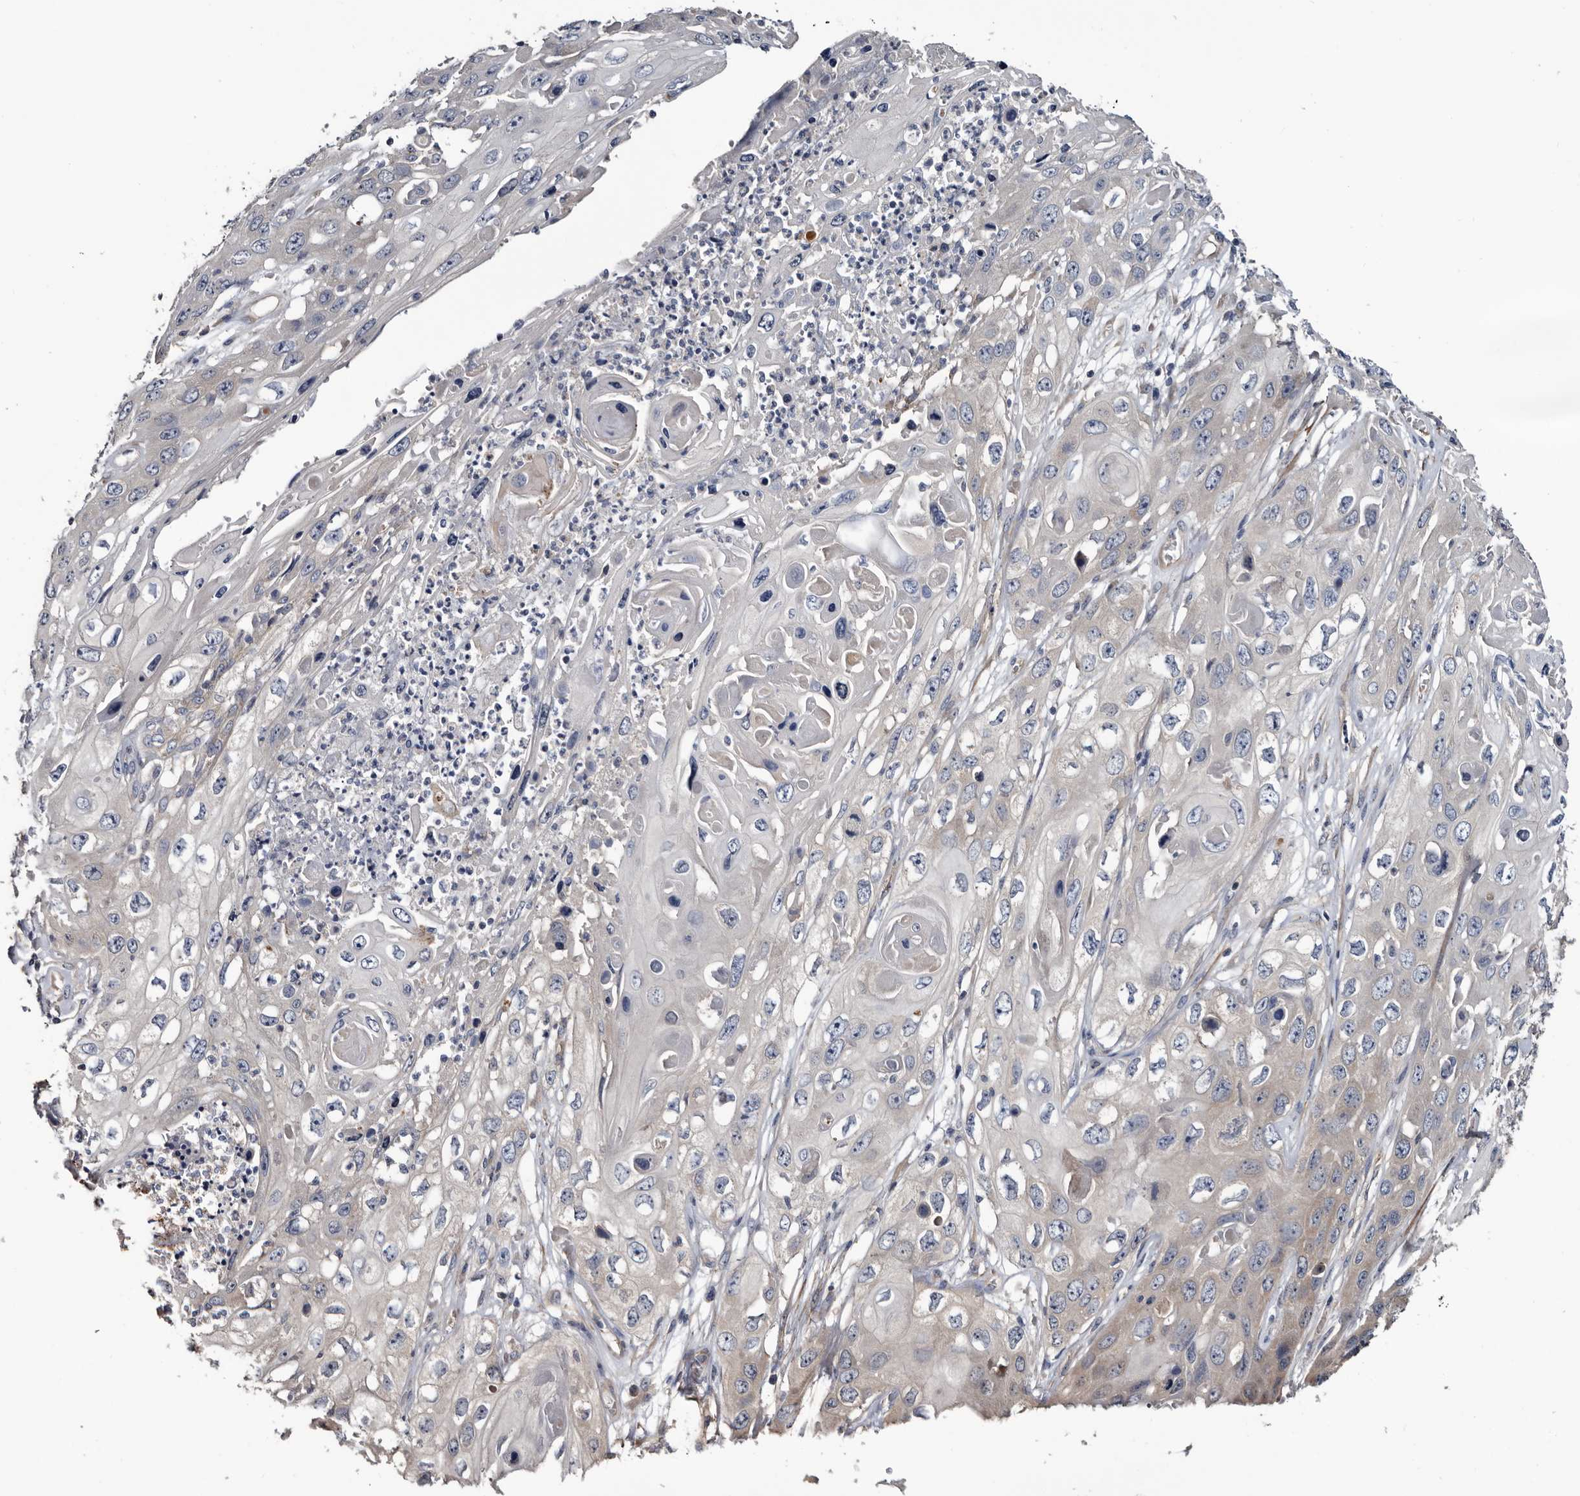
{"staining": {"intensity": "negative", "quantity": "none", "location": "none"}, "tissue": "skin cancer", "cell_type": "Tumor cells", "image_type": "cancer", "snomed": [{"axis": "morphology", "description": "Squamous cell carcinoma, NOS"}, {"axis": "topography", "description": "Skin"}], "caption": "Skin cancer (squamous cell carcinoma) was stained to show a protein in brown. There is no significant staining in tumor cells.", "gene": "IARS1", "patient": {"sex": "male", "age": 55}}